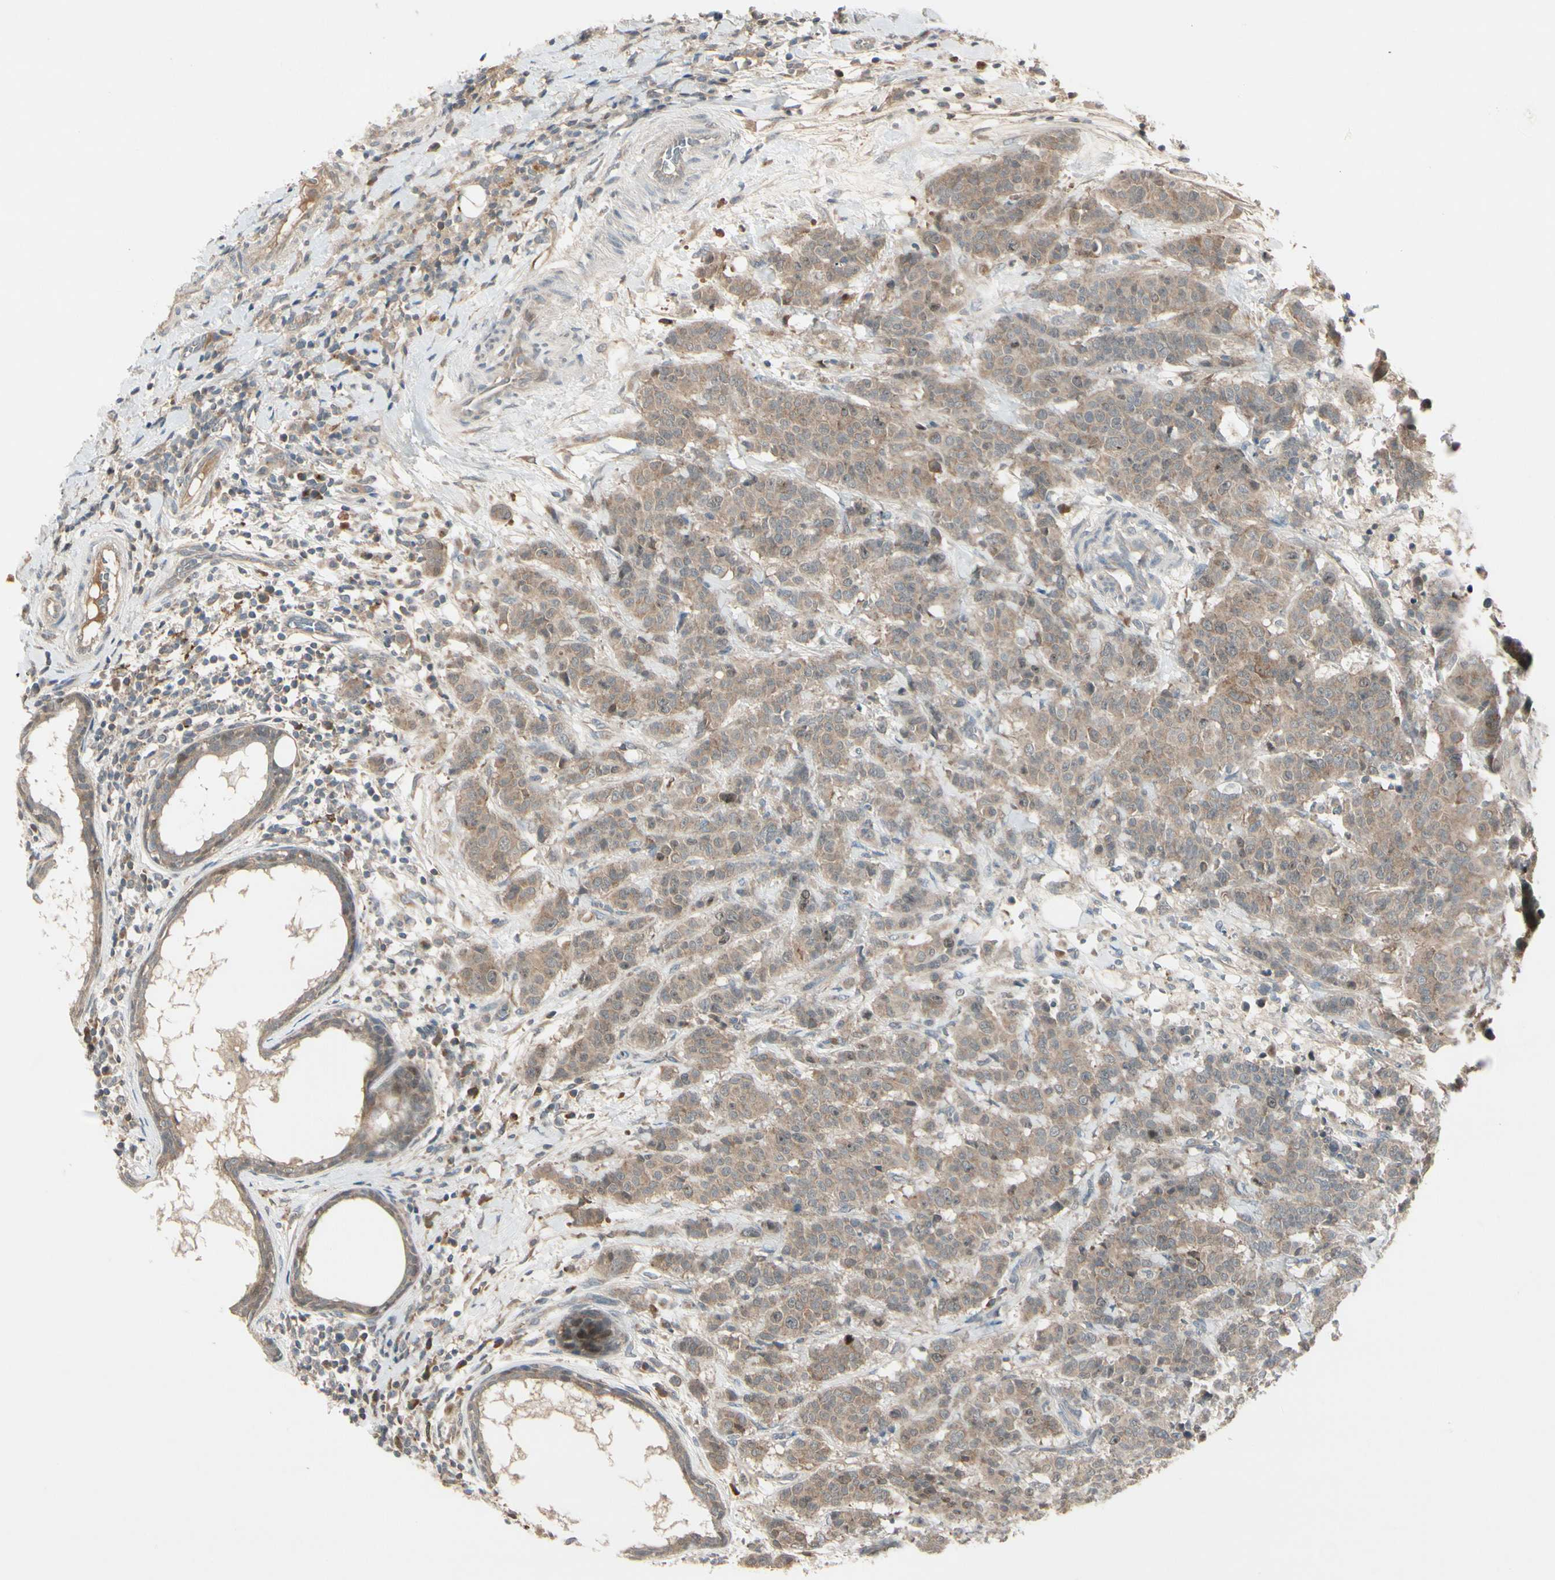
{"staining": {"intensity": "moderate", "quantity": ">75%", "location": "cytoplasmic/membranous"}, "tissue": "breast cancer", "cell_type": "Tumor cells", "image_type": "cancer", "snomed": [{"axis": "morphology", "description": "Duct carcinoma"}, {"axis": "topography", "description": "Breast"}], "caption": "Protein positivity by immunohistochemistry shows moderate cytoplasmic/membranous expression in approximately >75% of tumor cells in infiltrating ductal carcinoma (breast).", "gene": "FHDC1", "patient": {"sex": "female", "age": 40}}